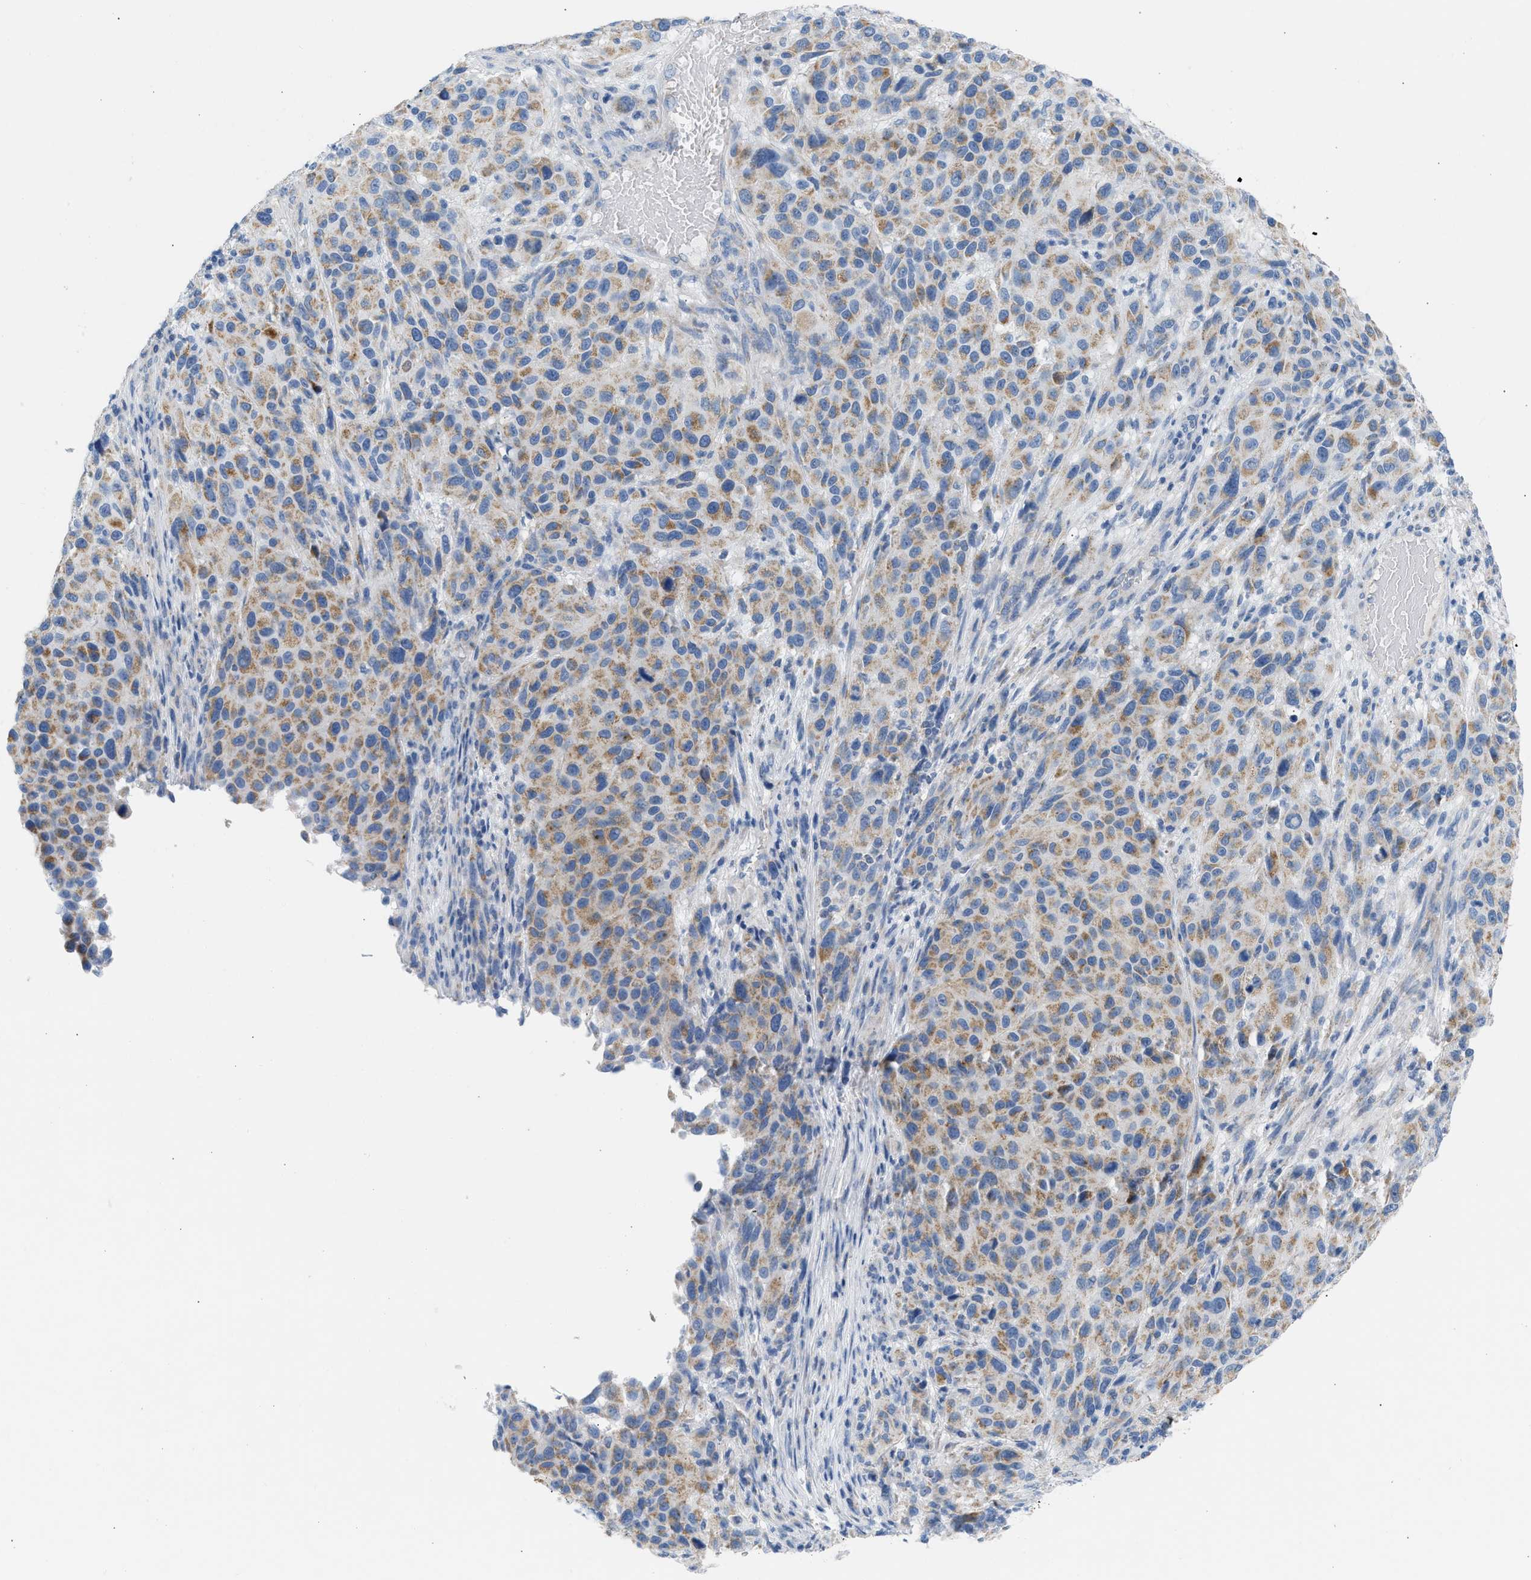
{"staining": {"intensity": "moderate", "quantity": ">75%", "location": "cytoplasmic/membranous"}, "tissue": "melanoma", "cell_type": "Tumor cells", "image_type": "cancer", "snomed": [{"axis": "morphology", "description": "Malignant melanoma, Metastatic site"}, {"axis": "topography", "description": "Lymph node"}], "caption": "Melanoma stained for a protein (brown) shows moderate cytoplasmic/membranous positive positivity in about >75% of tumor cells.", "gene": "NDUFS8", "patient": {"sex": "male", "age": 61}}